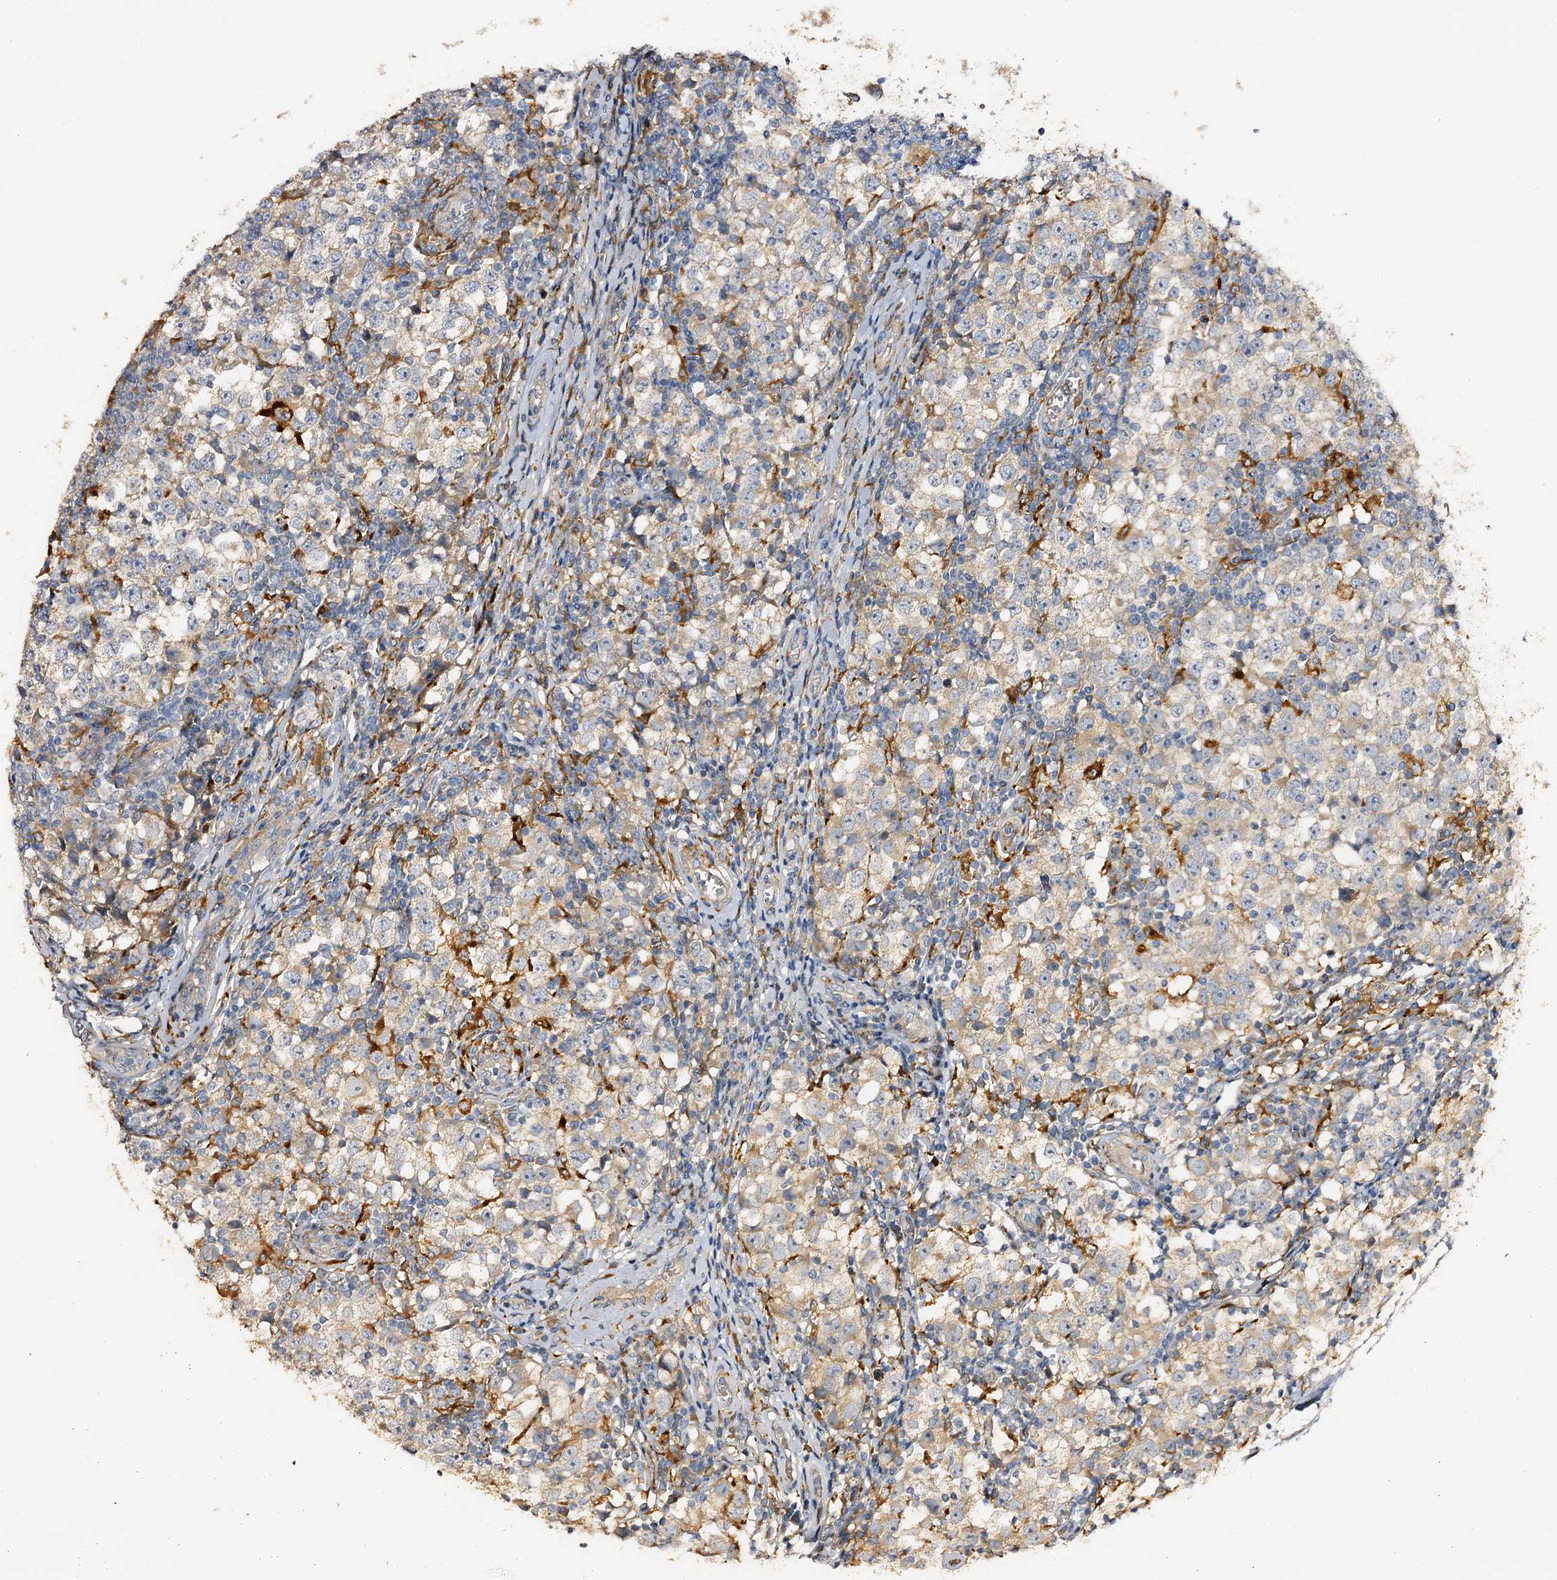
{"staining": {"intensity": "negative", "quantity": "none", "location": "none"}, "tissue": "testis cancer", "cell_type": "Tumor cells", "image_type": "cancer", "snomed": [{"axis": "morphology", "description": "Seminoma, NOS"}, {"axis": "topography", "description": "Testis"}], "caption": "Immunohistochemical staining of human seminoma (testis) exhibits no significant expression in tumor cells.", "gene": "DMXL2", "patient": {"sex": "male", "age": 65}}